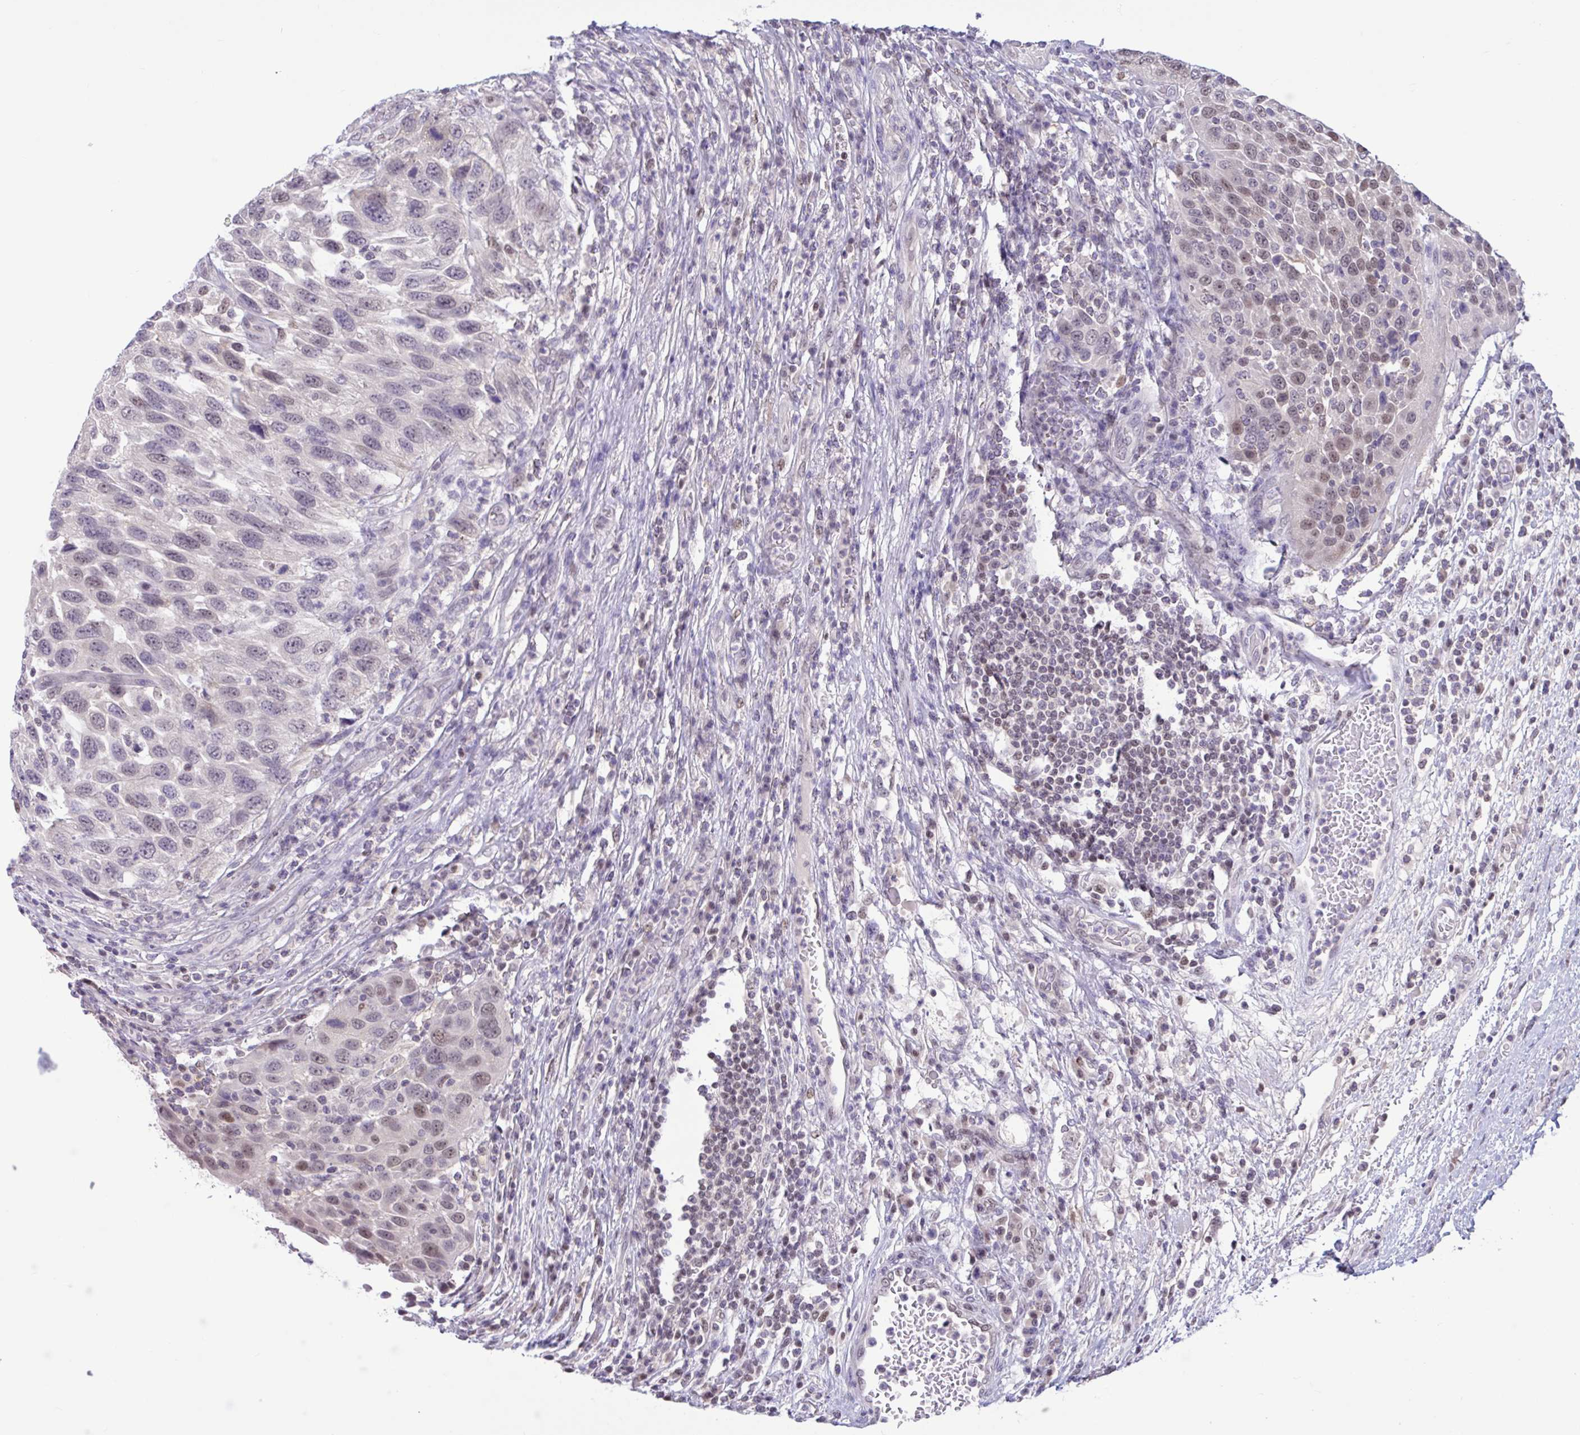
{"staining": {"intensity": "moderate", "quantity": "25%-75%", "location": "nuclear"}, "tissue": "urothelial cancer", "cell_type": "Tumor cells", "image_type": "cancer", "snomed": [{"axis": "morphology", "description": "Urothelial carcinoma, High grade"}, {"axis": "topography", "description": "Urinary bladder"}], "caption": "DAB (3,3'-diaminobenzidine) immunohistochemical staining of human urothelial carcinoma (high-grade) exhibits moderate nuclear protein expression in about 25%-75% of tumor cells.", "gene": "RBL1", "patient": {"sex": "female", "age": 70}}